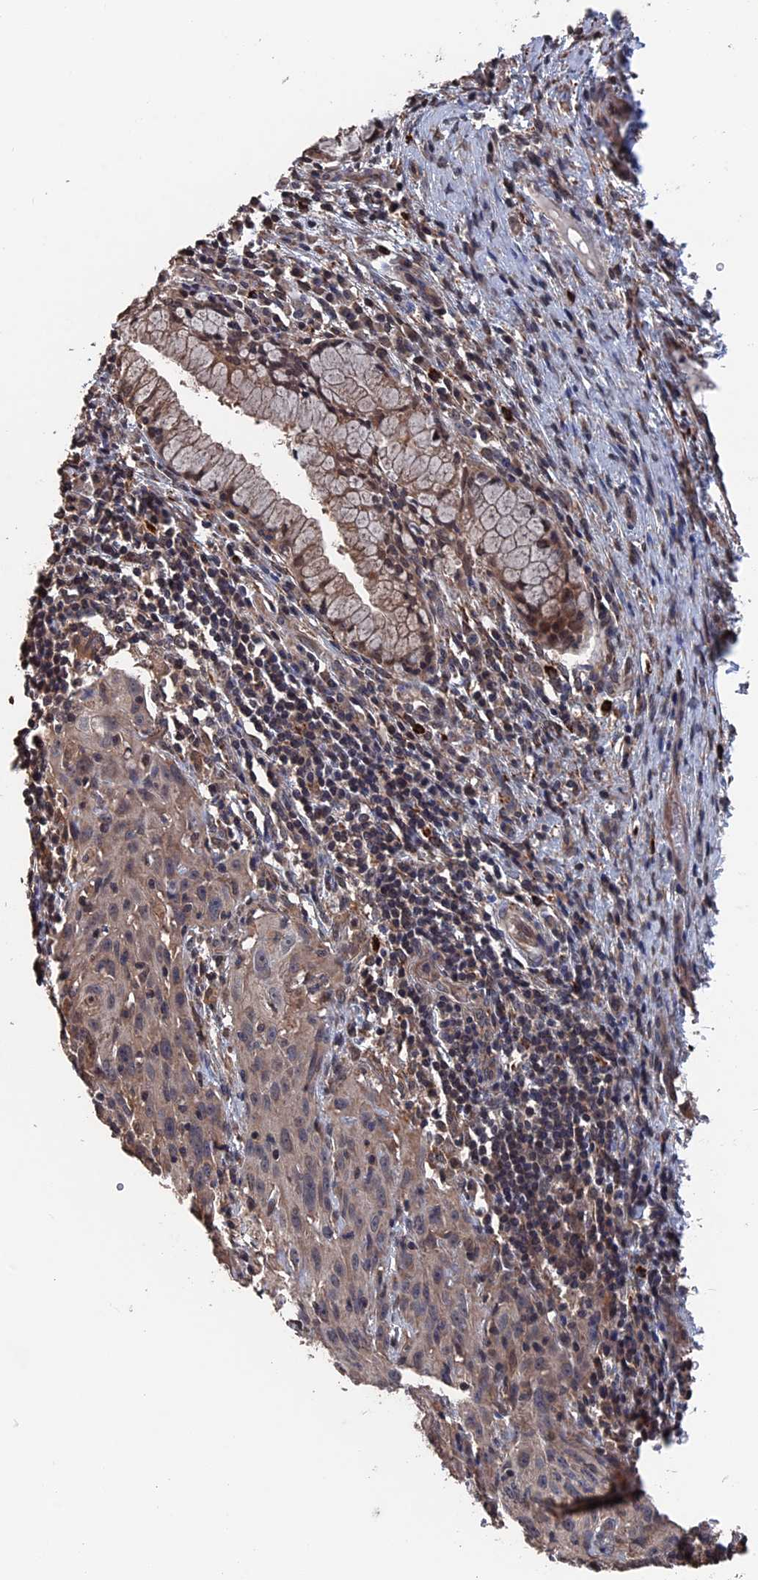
{"staining": {"intensity": "weak", "quantity": "<25%", "location": "cytoplasmic/membranous,nuclear"}, "tissue": "cervical cancer", "cell_type": "Tumor cells", "image_type": "cancer", "snomed": [{"axis": "morphology", "description": "Squamous cell carcinoma, NOS"}, {"axis": "topography", "description": "Cervix"}], "caption": "Immunohistochemistry histopathology image of neoplastic tissue: human cervical squamous cell carcinoma stained with DAB shows no significant protein expression in tumor cells.", "gene": "PDE12", "patient": {"sex": "female", "age": 50}}